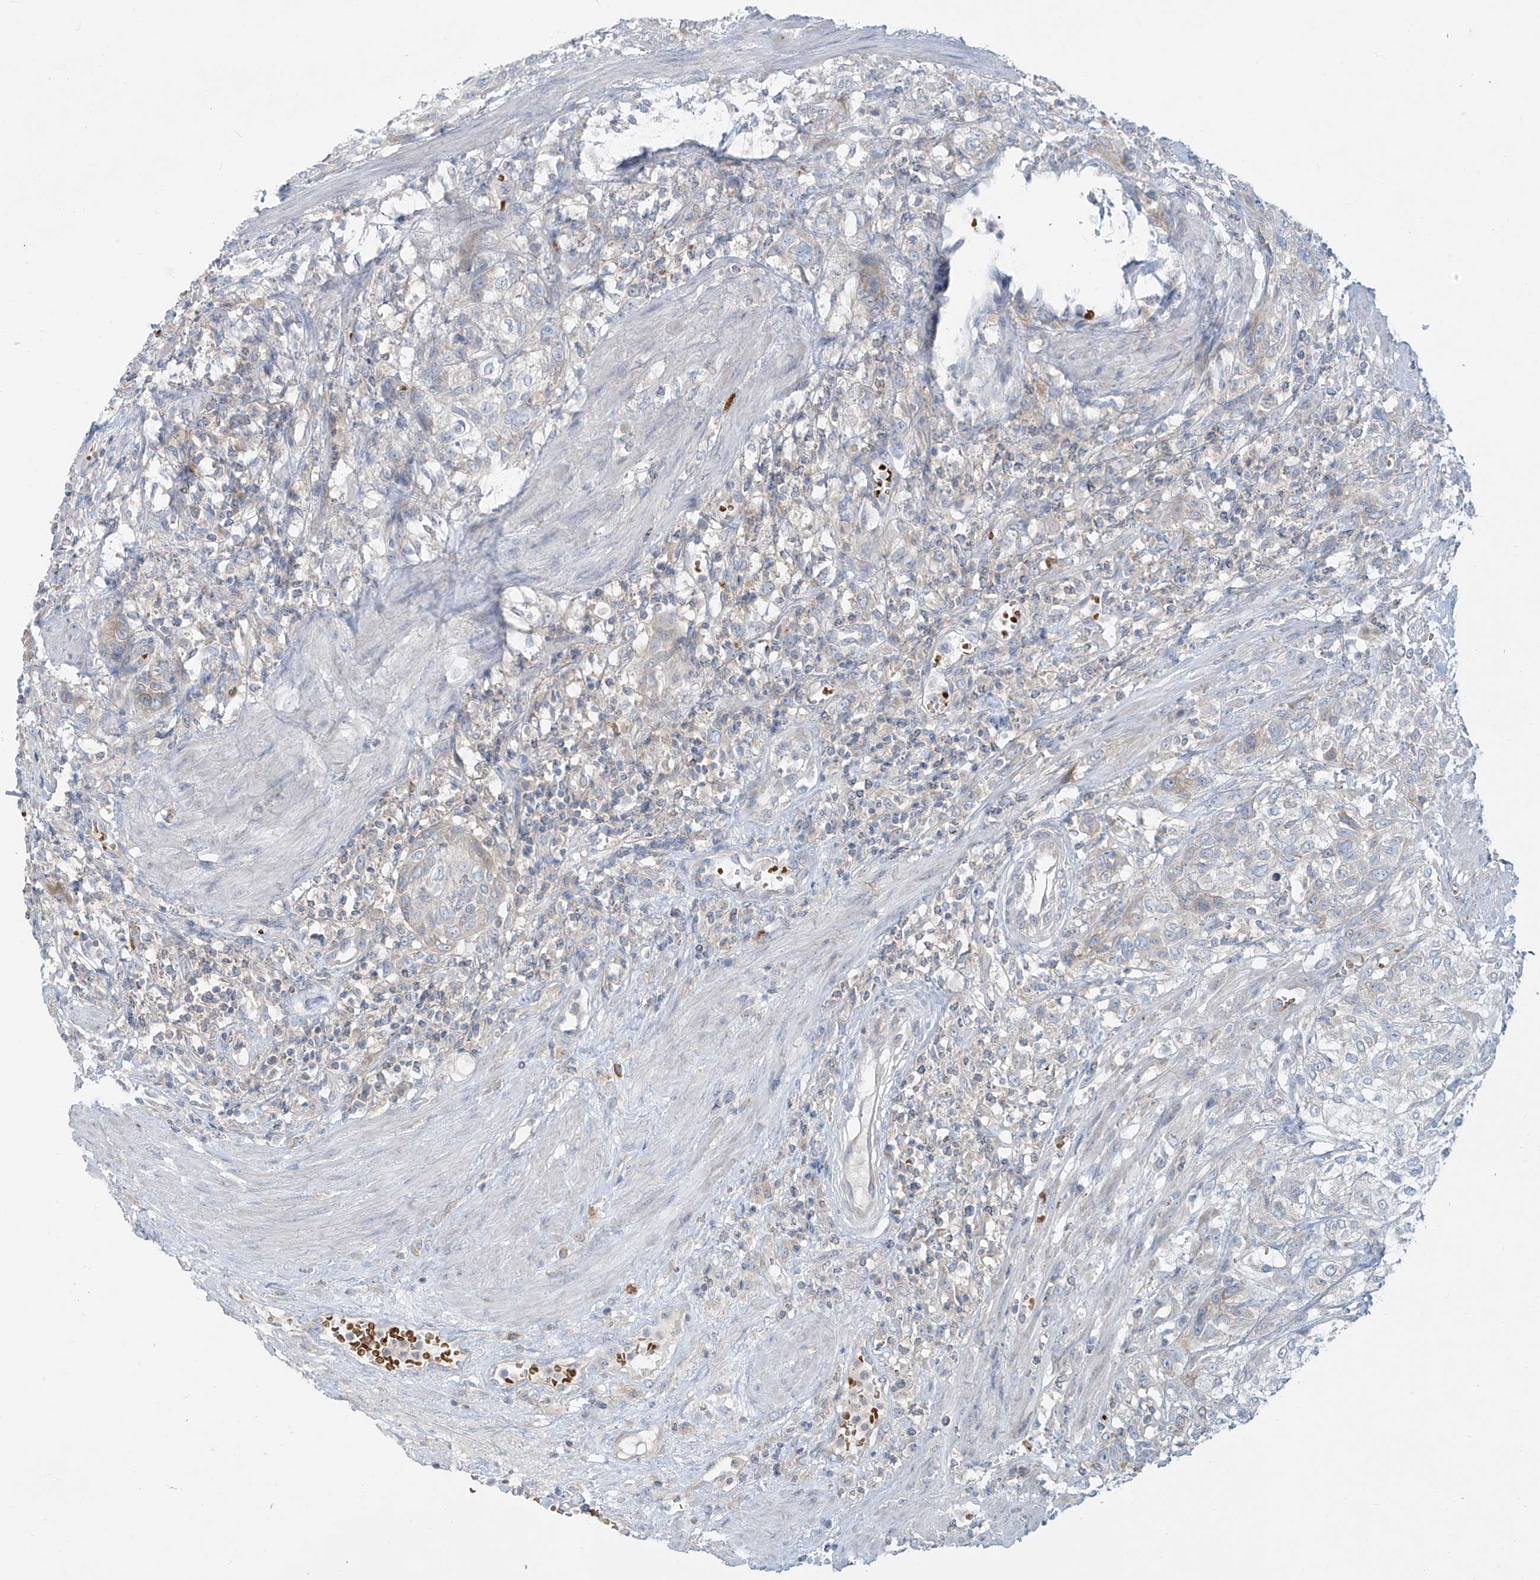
{"staining": {"intensity": "negative", "quantity": "none", "location": "none"}, "tissue": "urothelial cancer", "cell_type": "Tumor cells", "image_type": "cancer", "snomed": [{"axis": "morphology", "description": "Urothelial carcinoma, High grade"}, {"axis": "topography", "description": "Urinary bladder"}], "caption": "Immunohistochemical staining of urothelial carcinoma (high-grade) demonstrates no significant staining in tumor cells.", "gene": "DGKQ", "patient": {"sex": "male", "age": 35}}